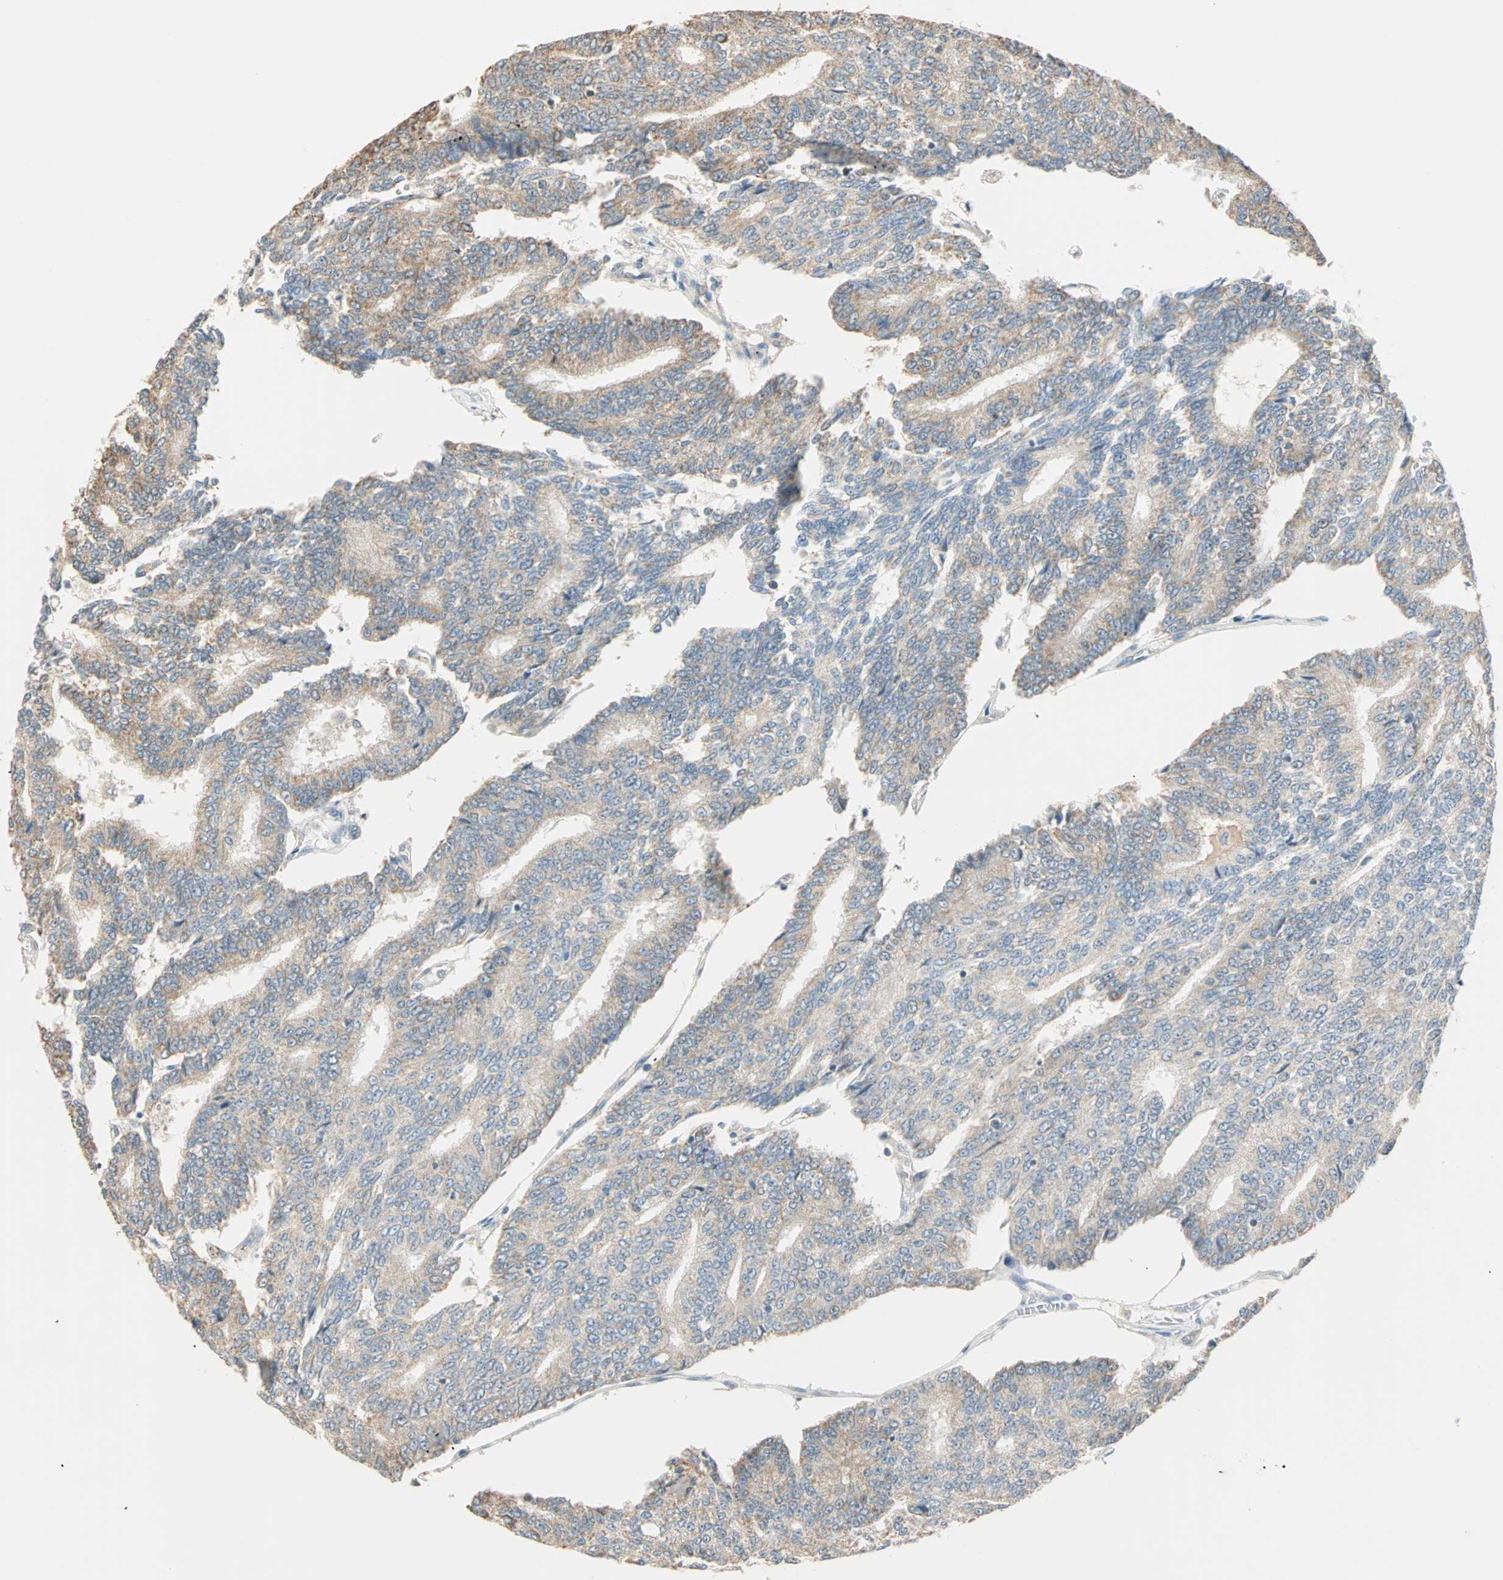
{"staining": {"intensity": "weak", "quantity": "25%-75%", "location": "cytoplasmic/membranous"}, "tissue": "prostate cancer", "cell_type": "Tumor cells", "image_type": "cancer", "snomed": [{"axis": "morphology", "description": "Adenocarcinoma, High grade"}, {"axis": "topography", "description": "Prostate"}], "caption": "A low amount of weak cytoplasmic/membranous expression is identified in approximately 25%-75% of tumor cells in prostate high-grade adenocarcinoma tissue.", "gene": "RAD18", "patient": {"sex": "male", "age": 55}}